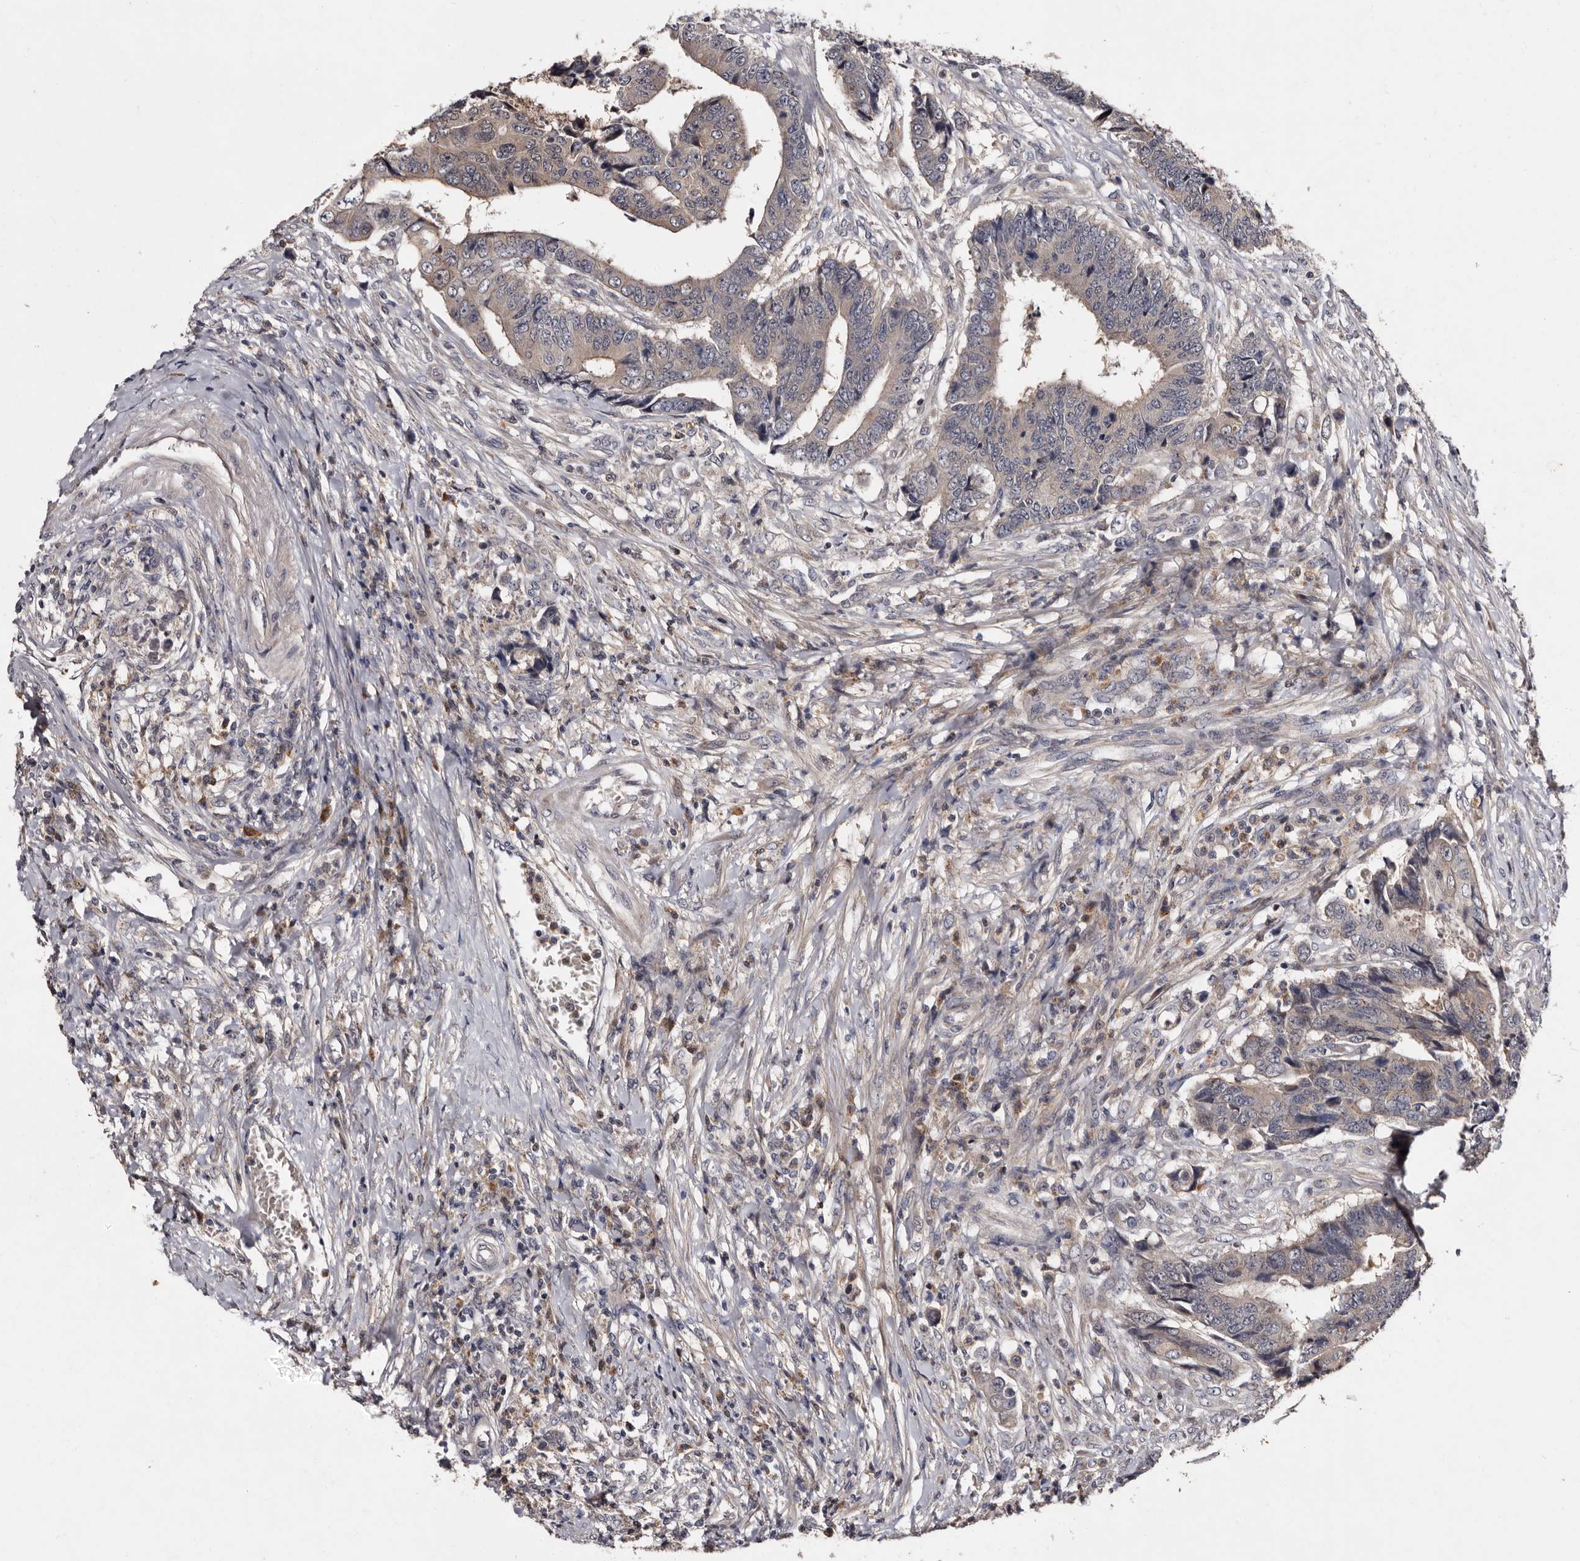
{"staining": {"intensity": "weak", "quantity": ">75%", "location": "cytoplasmic/membranous"}, "tissue": "colorectal cancer", "cell_type": "Tumor cells", "image_type": "cancer", "snomed": [{"axis": "morphology", "description": "Adenocarcinoma, NOS"}, {"axis": "topography", "description": "Rectum"}], "caption": "Tumor cells demonstrate weak cytoplasmic/membranous positivity in about >75% of cells in colorectal adenocarcinoma. The protein of interest is stained brown, and the nuclei are stained in blue (DAB (3,3'-diaminobenzidine) IHC with brightfield microscopy, high magnification).", "gene": "DNPH1", "patient": {"sex": "male", "age": 84}}